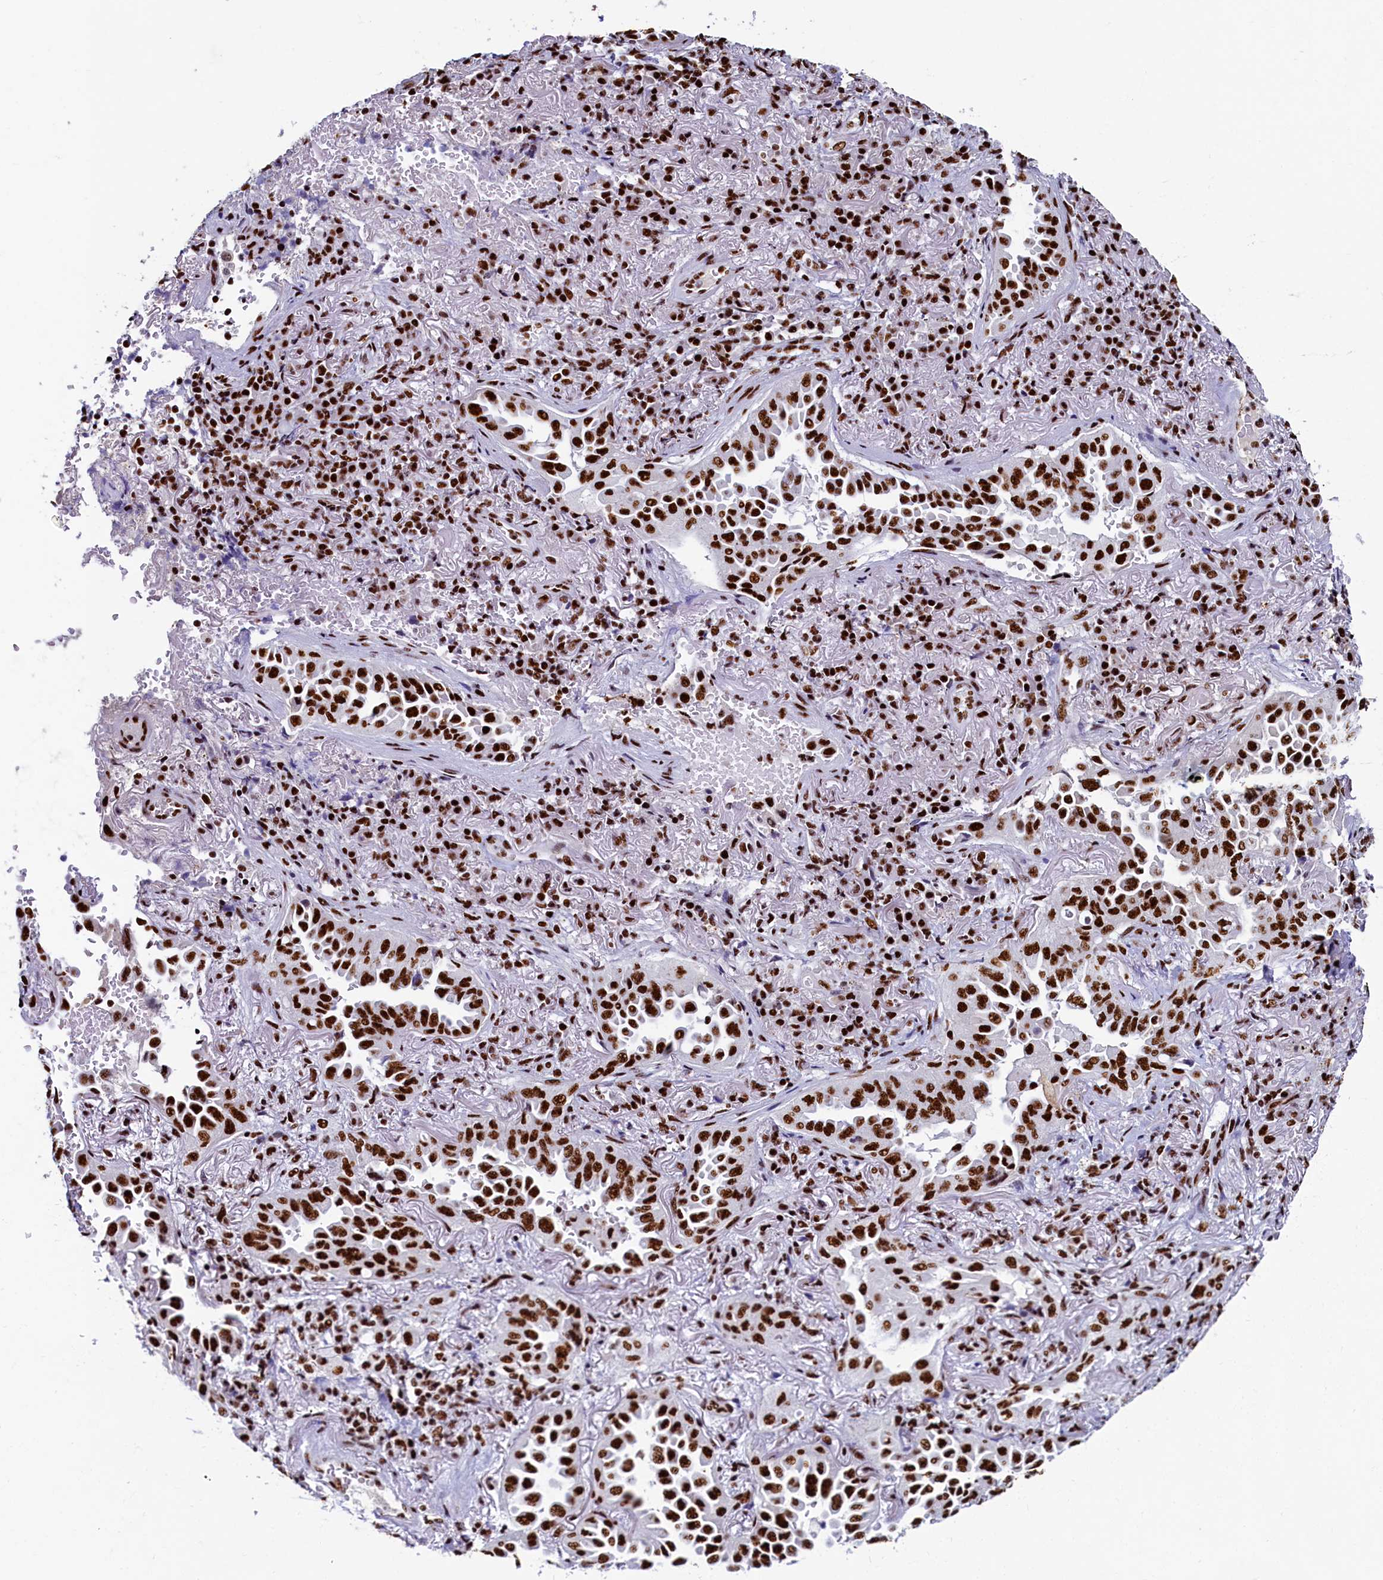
{"staining": {"intensity": "strong", "quantity": ">75%", "location": "nuclear"}, "tissue": "lung cancer", "cell_type": "Tumor cells", "image_type": "cancer", "snomed": [{"axis": "morphology", "description": "Adenocarcinoma, NOS"}, {"axis": "topography", "description": "Lung"}], "caption": "Immunohistochemistry (IHC) micrograph of neoplastic tissue: adenocarcinoma (lung) stained using IHC demonstrates high levels of strong protein expression localized specifically in the nuclear of tumor cells, appearing as a nuclear brown color.", "gene": "SRRM2", "patient": {"sex": "female", "age": 69}}